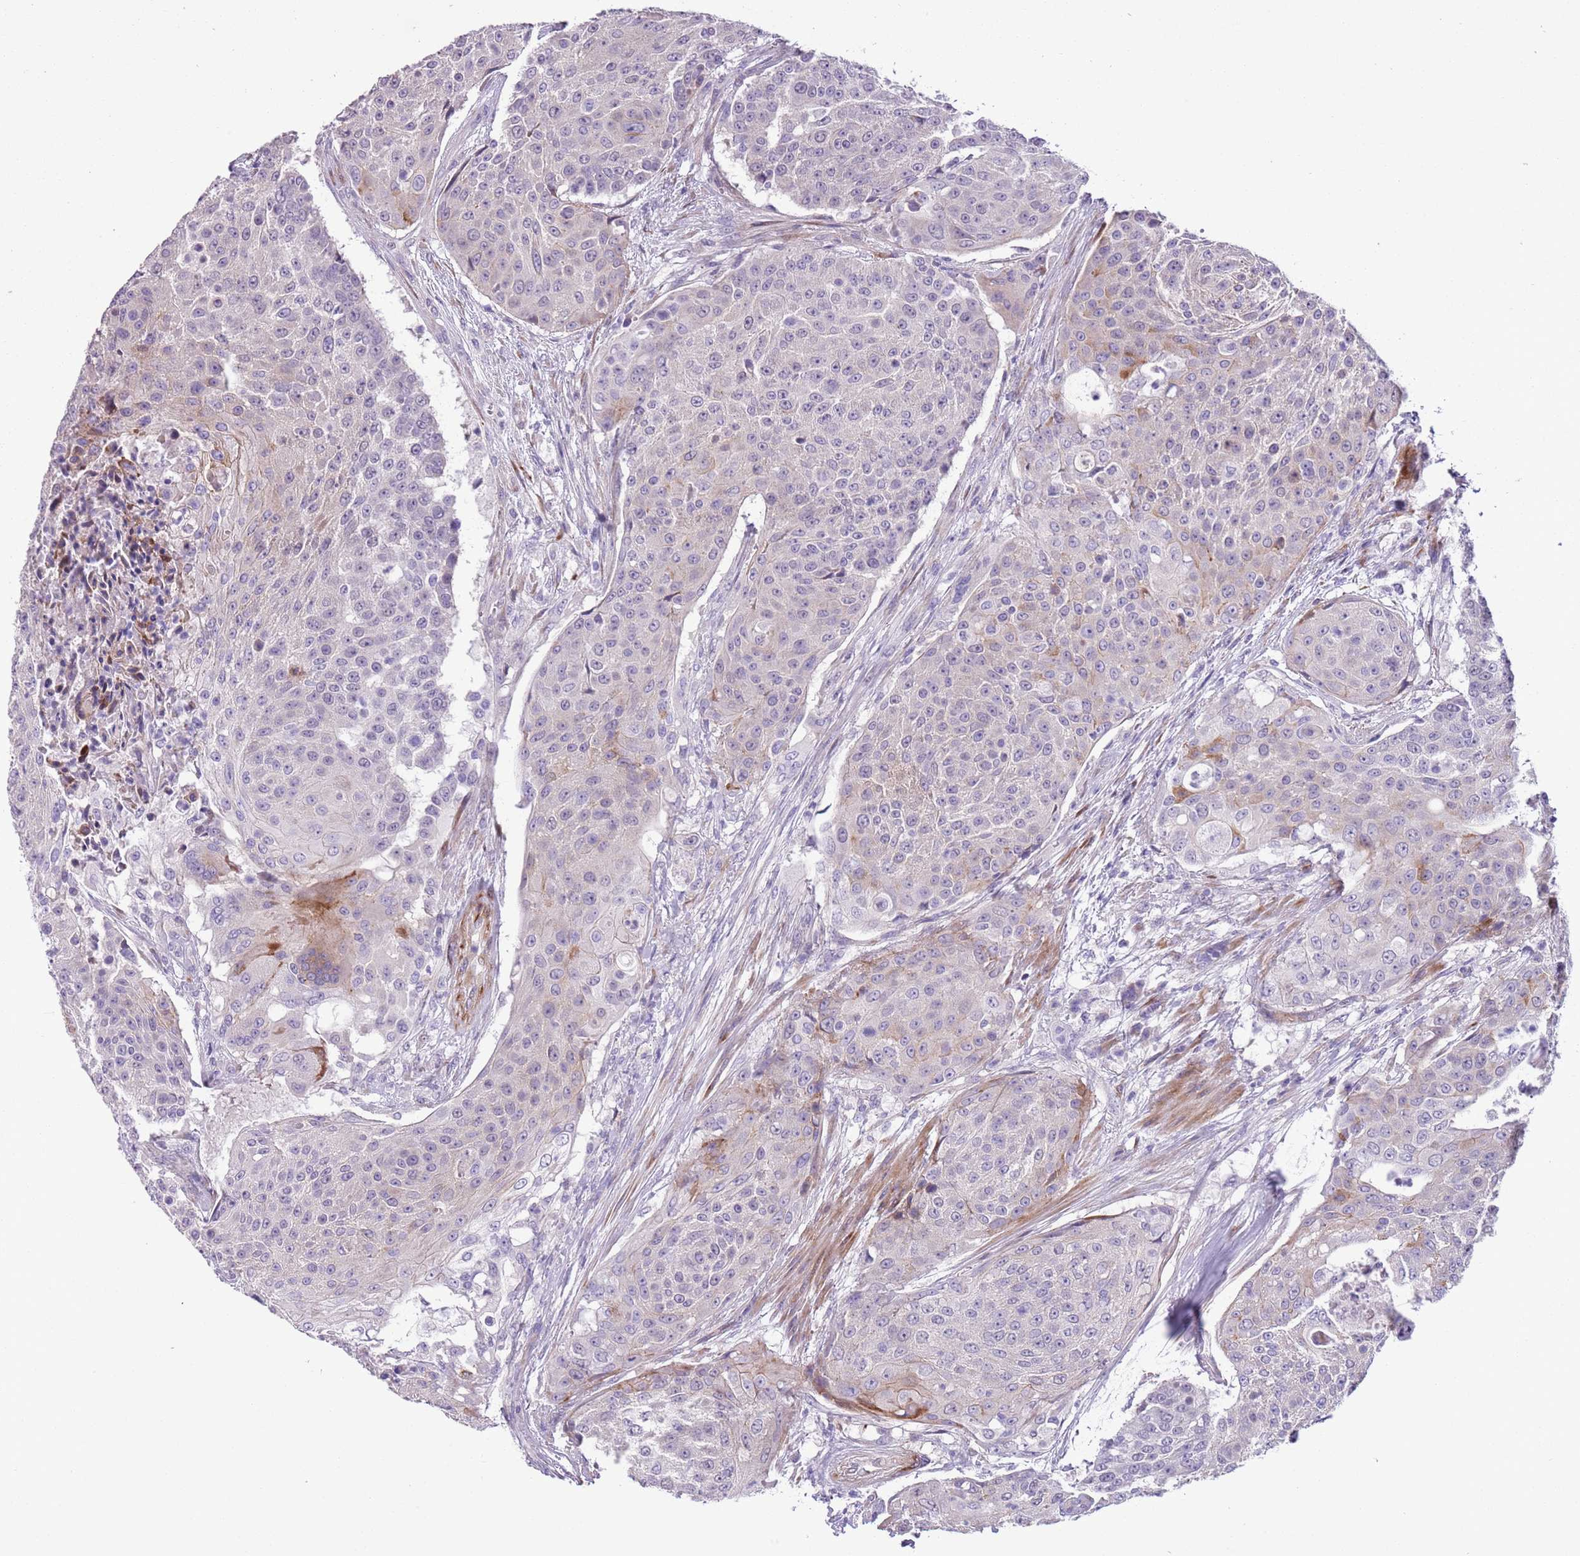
{"staining": {"intensity": "weak", "quantity": "<25%", "location": "cytoplasmic/membranous"}, "tissue": "urothelial cancer", "cell_type": "Tumor cells", "image_type": "cancer", "snomed": [{"axis": "morphology", "description": "Urothelial carcinoma, High grade"}, {"axis": "topography", "description": "Urinary bladder"}], "caption": "Immunohistochemical staining of human high-grade urothelial carcinoma shows no significant staining in tumor cells.", "gene": "MRPL32", "patient": {"sex": "female", "age": 63}}